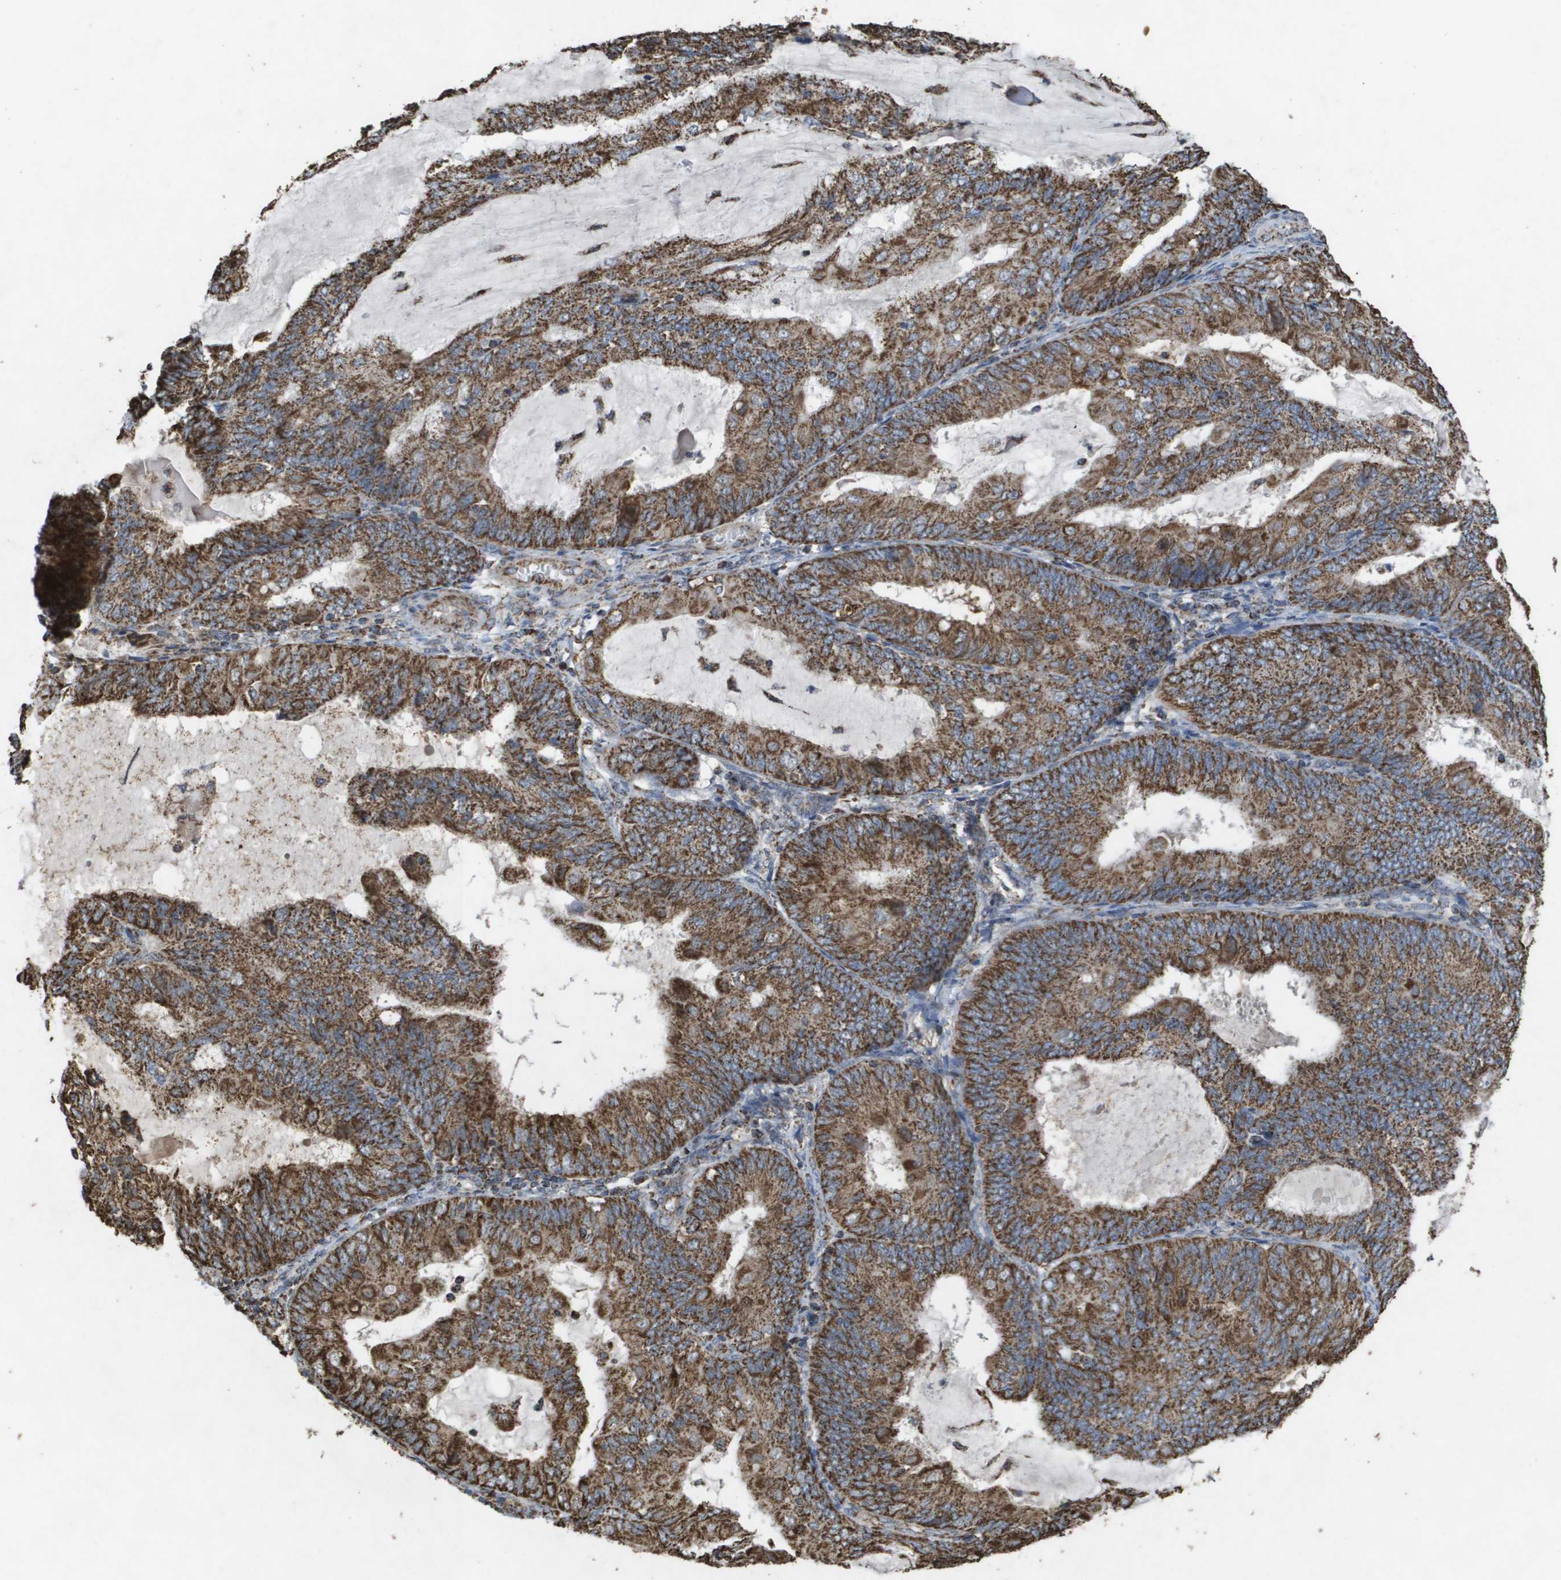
{"staining": {"intensity": "strong", "quantity": ">75%", "location": "cytoplasmic/membranous"}, "tissue": "endometrial cancer", "cell_type": "Tumor cells", "image_type": "cancer", "snomed": [{"axis": "morphology", "description": "Adenocarcinoma, NOS"}, {"axis": "topography", "description": "Endometrium"}], "caption": "There is high levels of strong cytoplasmic/membranous staining in tumor cells of adenocarcinoma (endometrial), as demonstrated by immunohistochemical staining (brown color).", "gene": "HSPE1", "patient": {"sex": "female", "age": 81}}